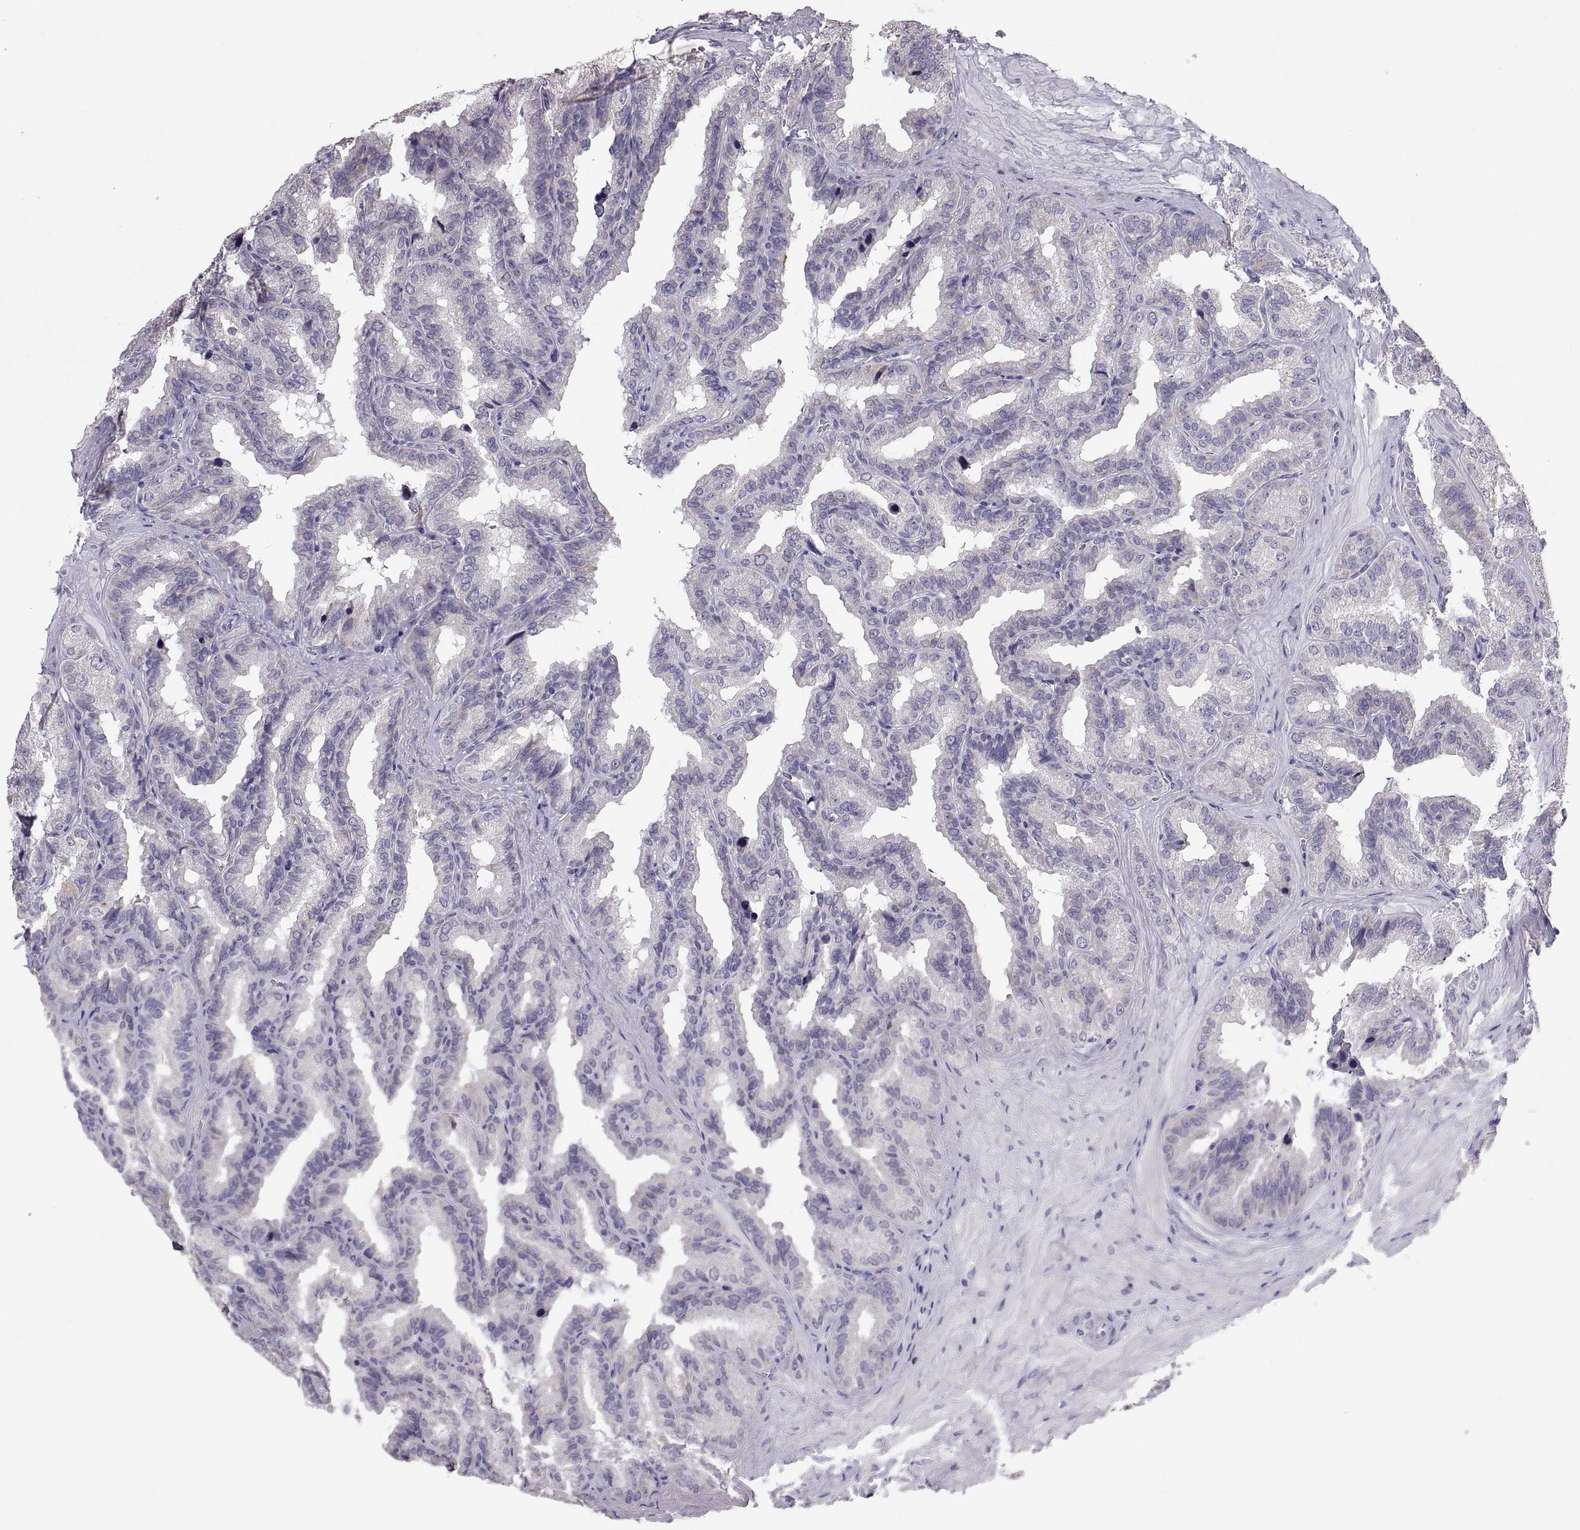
{"staining": {"intensity": "negative", "quantity": "none", "location": "none"}, "tissue": "seminal vesicle", "cell_type": "Glandular cells", "image_type": "normal", "snomed": [{"axis": "morphology", "description": "Normal tissue, NOS"}, {"axis": "topography", "description": "Seminal veicle"}], "caption": "Immunohistochemistry (IHC) of normal human seminal vesicle exhibits no expression in glandular cells. (IHC, brightfield microscopy, high magnification).", "gene": "TNNC1", "patient": {"sex": "male", "age": 37}}